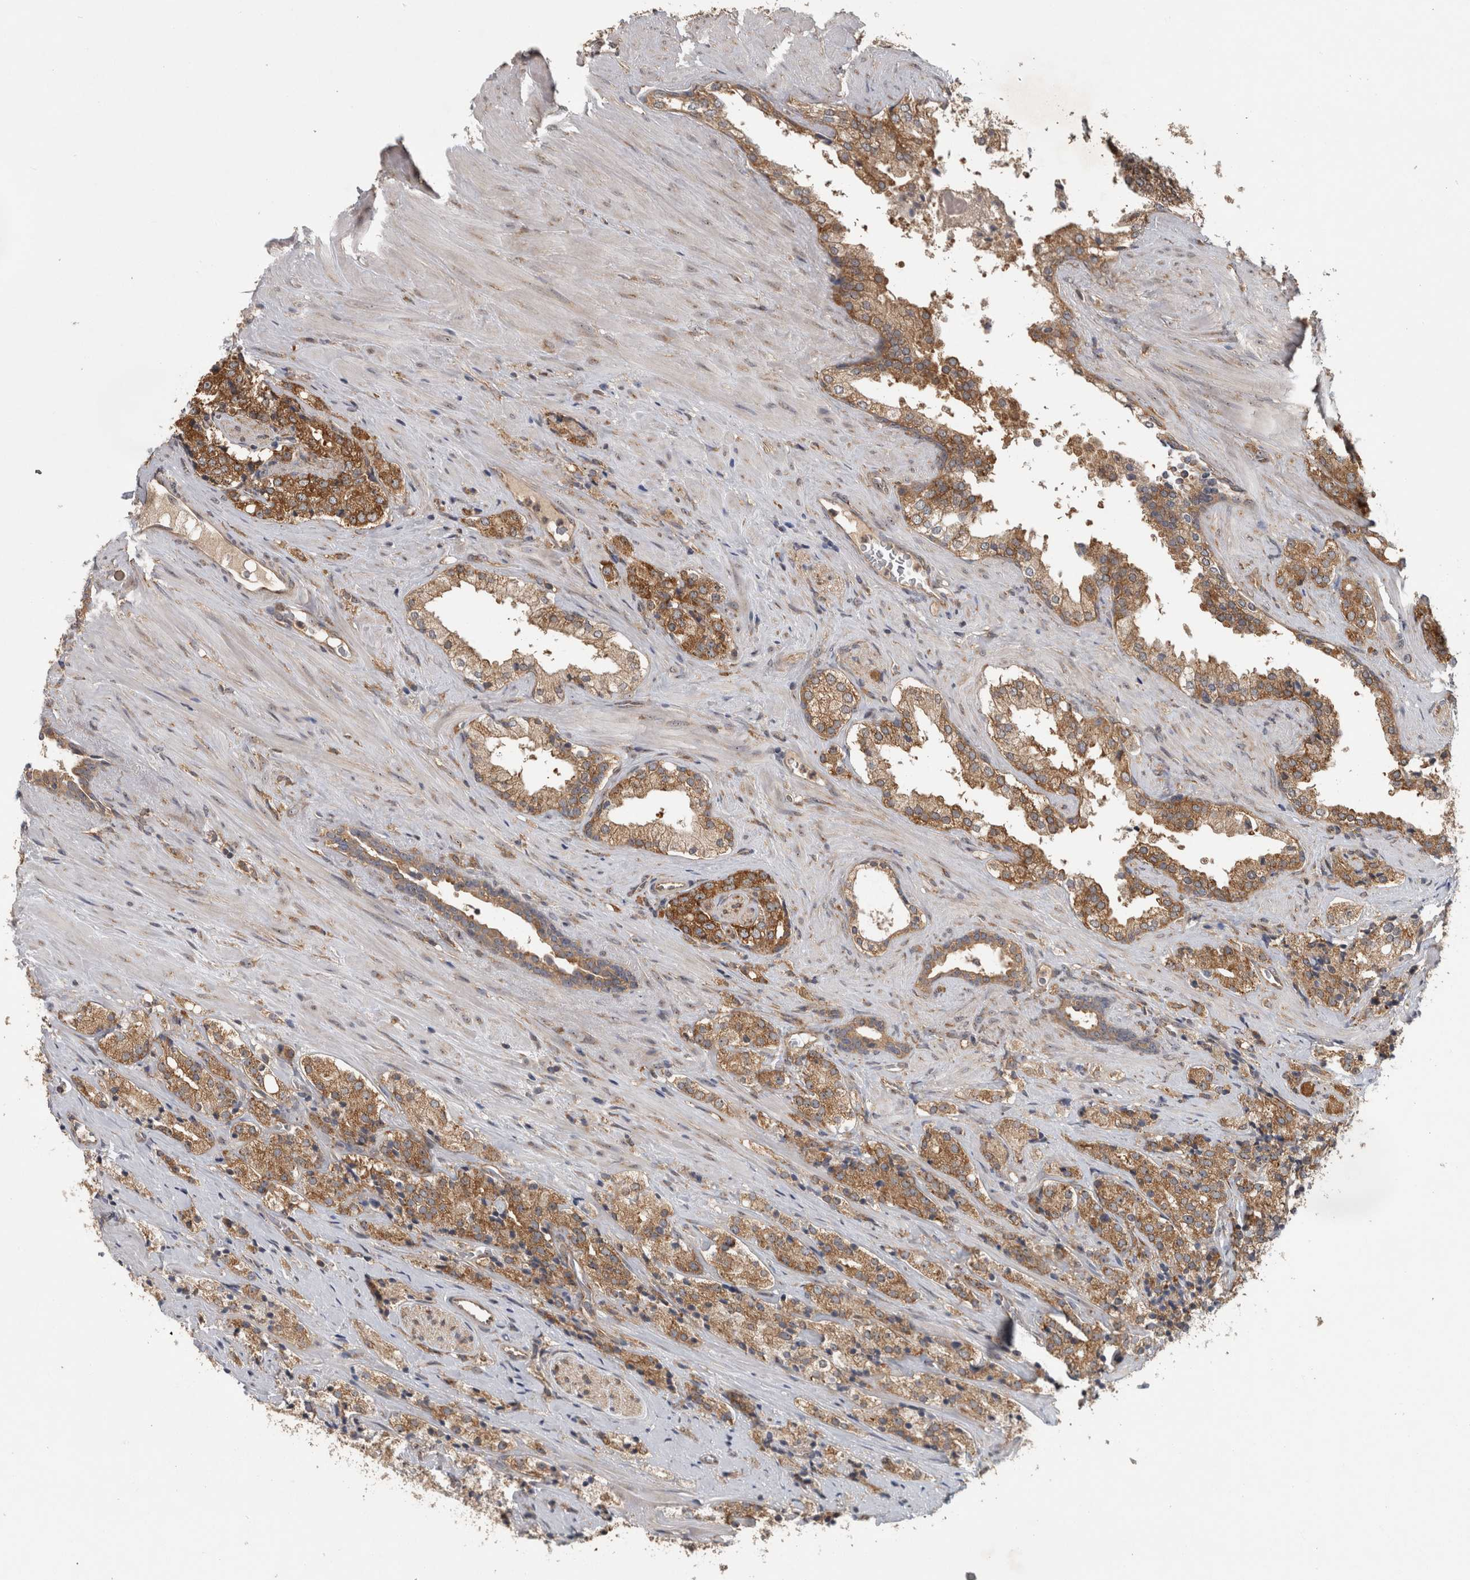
{"staining": {"intensity": "moderate", "quantity": ">75%", "location": "cytoplasmic/membranous"}, "tissue": "prostate cancer", "cell_type": "Tumor cells", "image_type": "cancer", "snomed": [{"axis": "morphology", "description": "Adenocarcinoma, High grade"}, {"axis": "topography", "description": "Prostate"}], "caption": "This micrograph shows immunohistochemistry staining of prostate adenocarcinoma (high-grade), with medium moderate cytoplasmic/membranous expression in approximately >75% of tumor cells.", "gene": "ATXN2", "patient": {"sex": "male", "age": 71}}